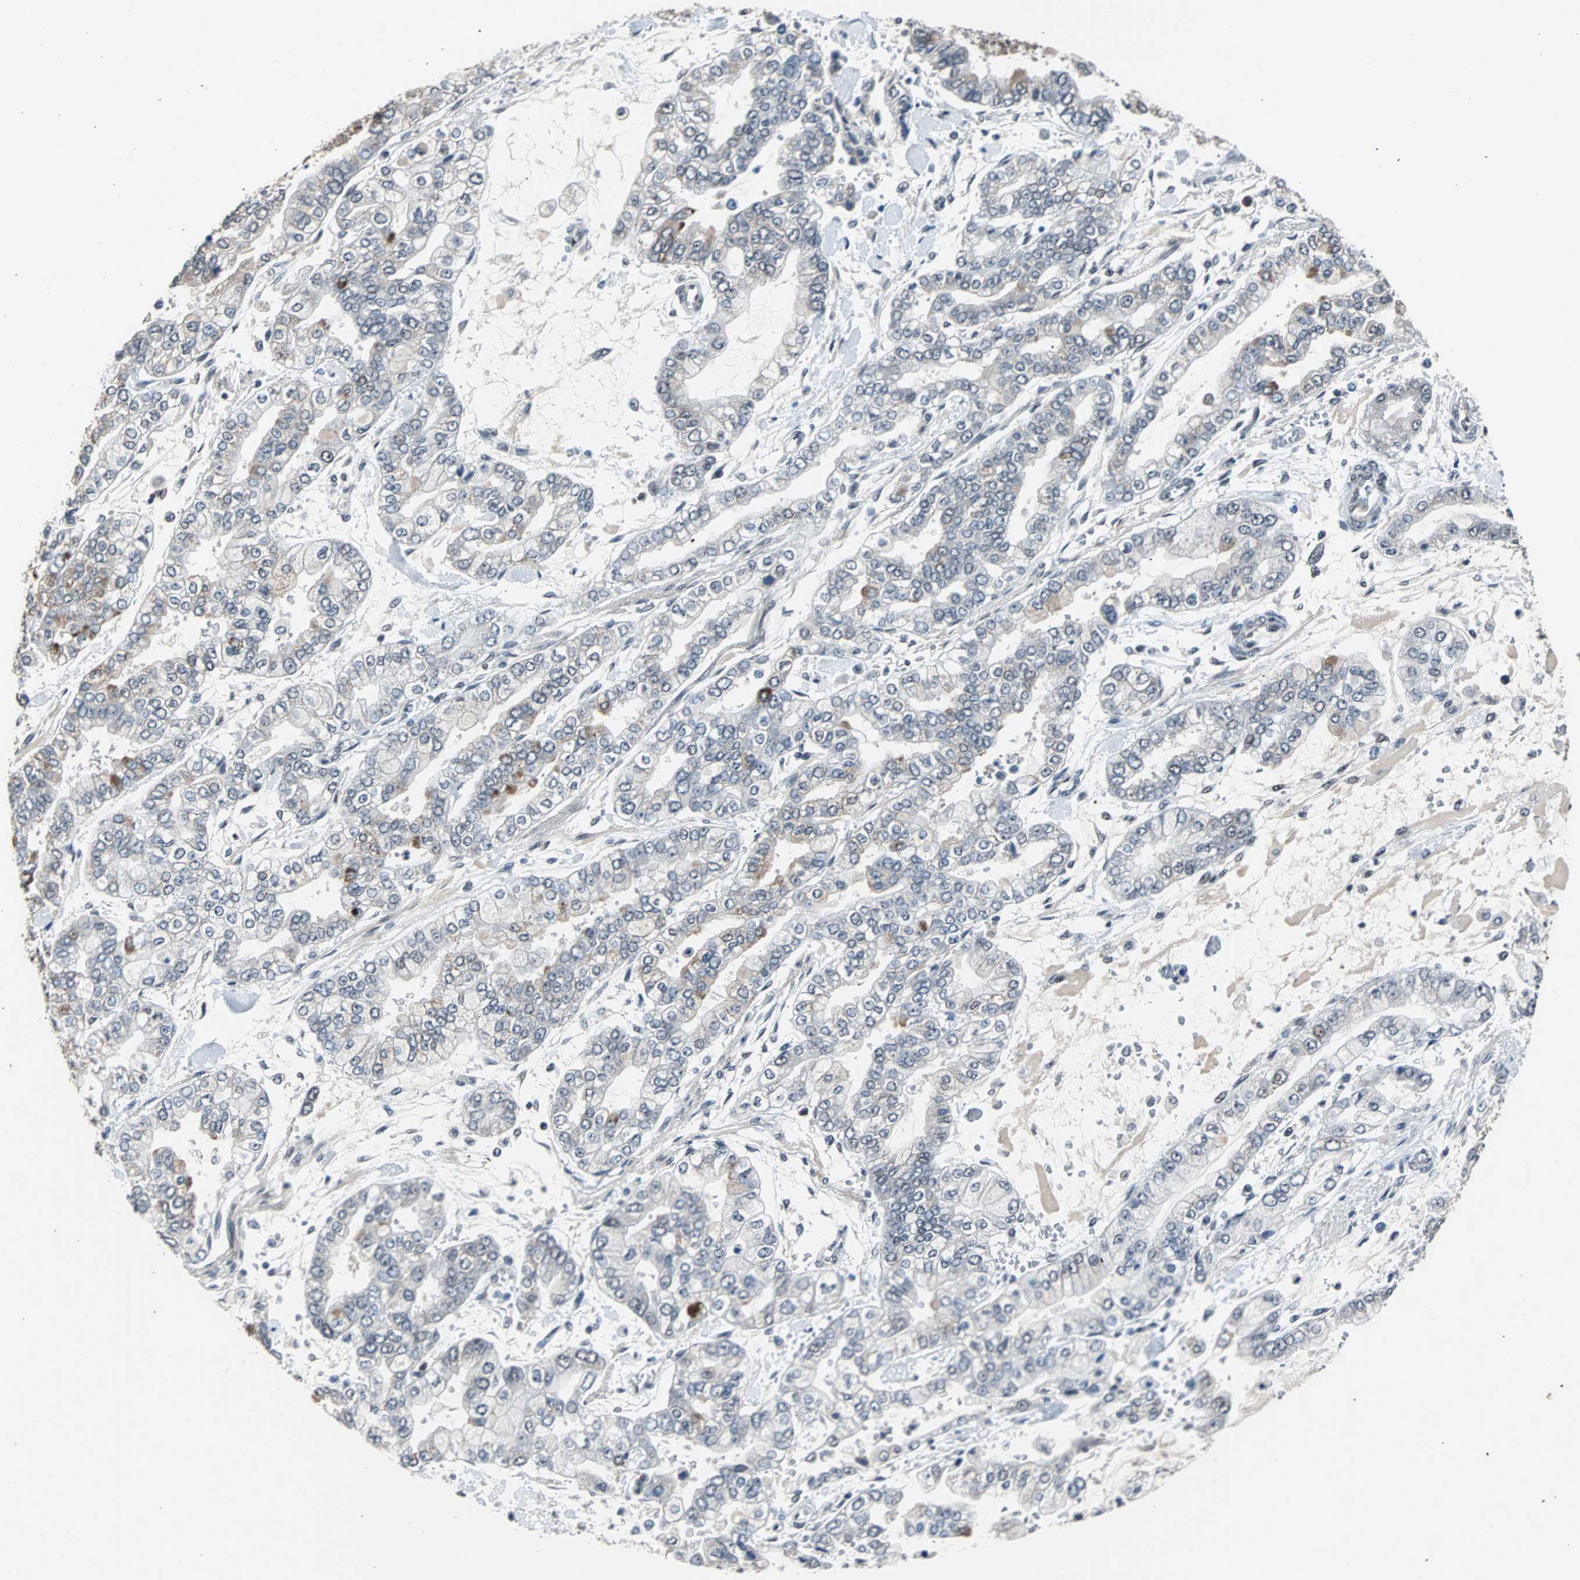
{"staining": {"intensity": "weak", "quantity": "<25%", "location": "cytoplasmic/membranous"}, "tissue": "stomach cancer", "cell_type": "Tumor cells", "image_type": "cancer", "snomed": [{"axis": "morphology", "description": "Normal tissue, NOS"}, {"axis": "morphology", "description": "Adenocarcinoma, NOS"}, {"axis": "topography", "description": "Stomach, upper"}, {"axis": "topography", "description": "Stomach"}], "caption": "Immunohistochemical staining of stomach adenocarcinoma demonstrates no significant positivity in tumor cells.", "gene": "USP28", "patient": {"sex": "male", "age": 76}}